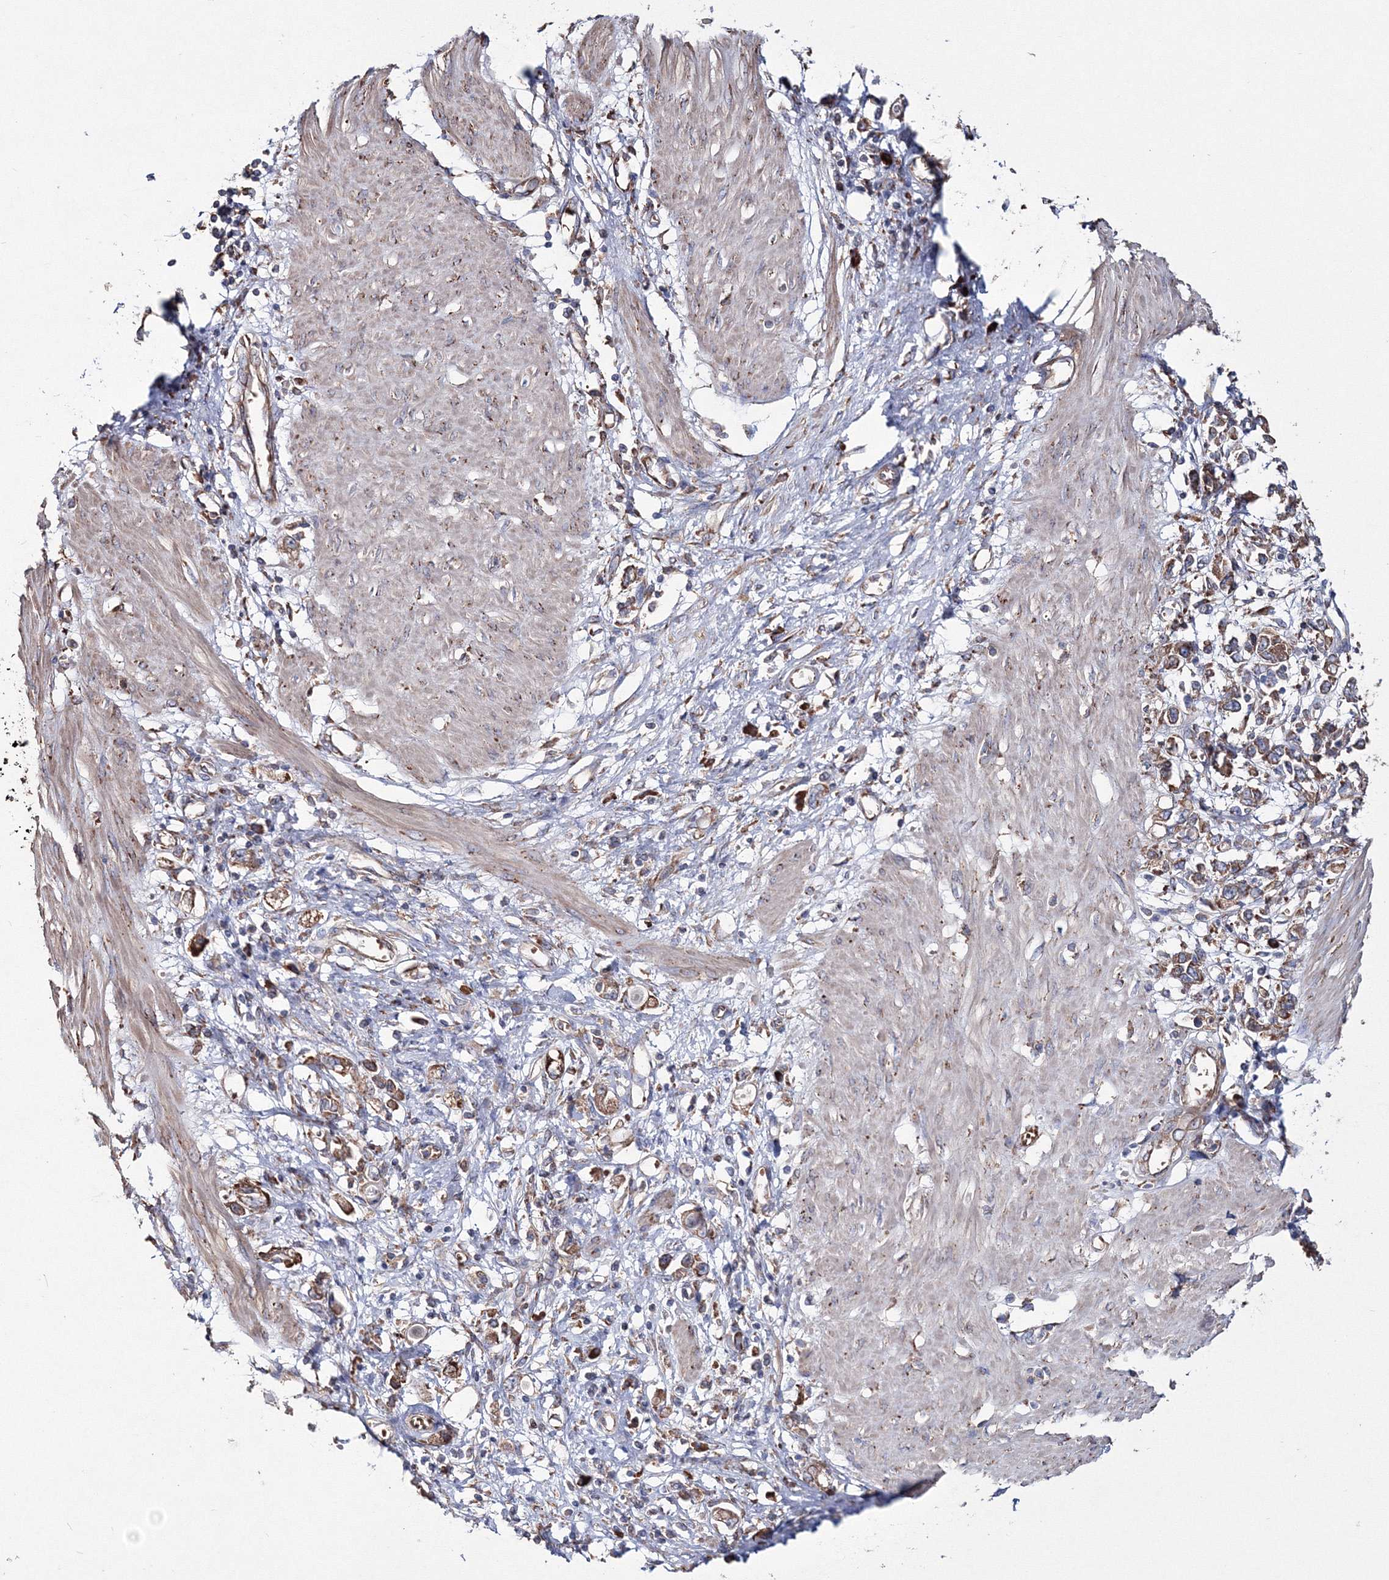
{"staining": {"intensity": "moderate", "quantity": ">75%", "location": "cytoplasmic/membranous"}, "tissue": "stomach cancer", "cell_type": "Tumor cells", "image_type": "cancer", "snomed": [{"axis": "morphology", "description": "Adenocarcinoma, NOS"}, {"axis": "topography", "description": "Stomach"}], "caption": "IHC staining of adenocarcinoma (stomach), which shows medium levels of moderate cytoplasmic/membranous expression in about >75% of tumor cells indicating moderate cytoplasmic/membranous protein staining. The staining was performed using DAB (3,3'-diaminobenzidine) (brown) for protein detection and nuclei were counterstained in hematoxylin (blue).", "gene": "VPS8", "patient": {"sex": "female", "age": 76}}